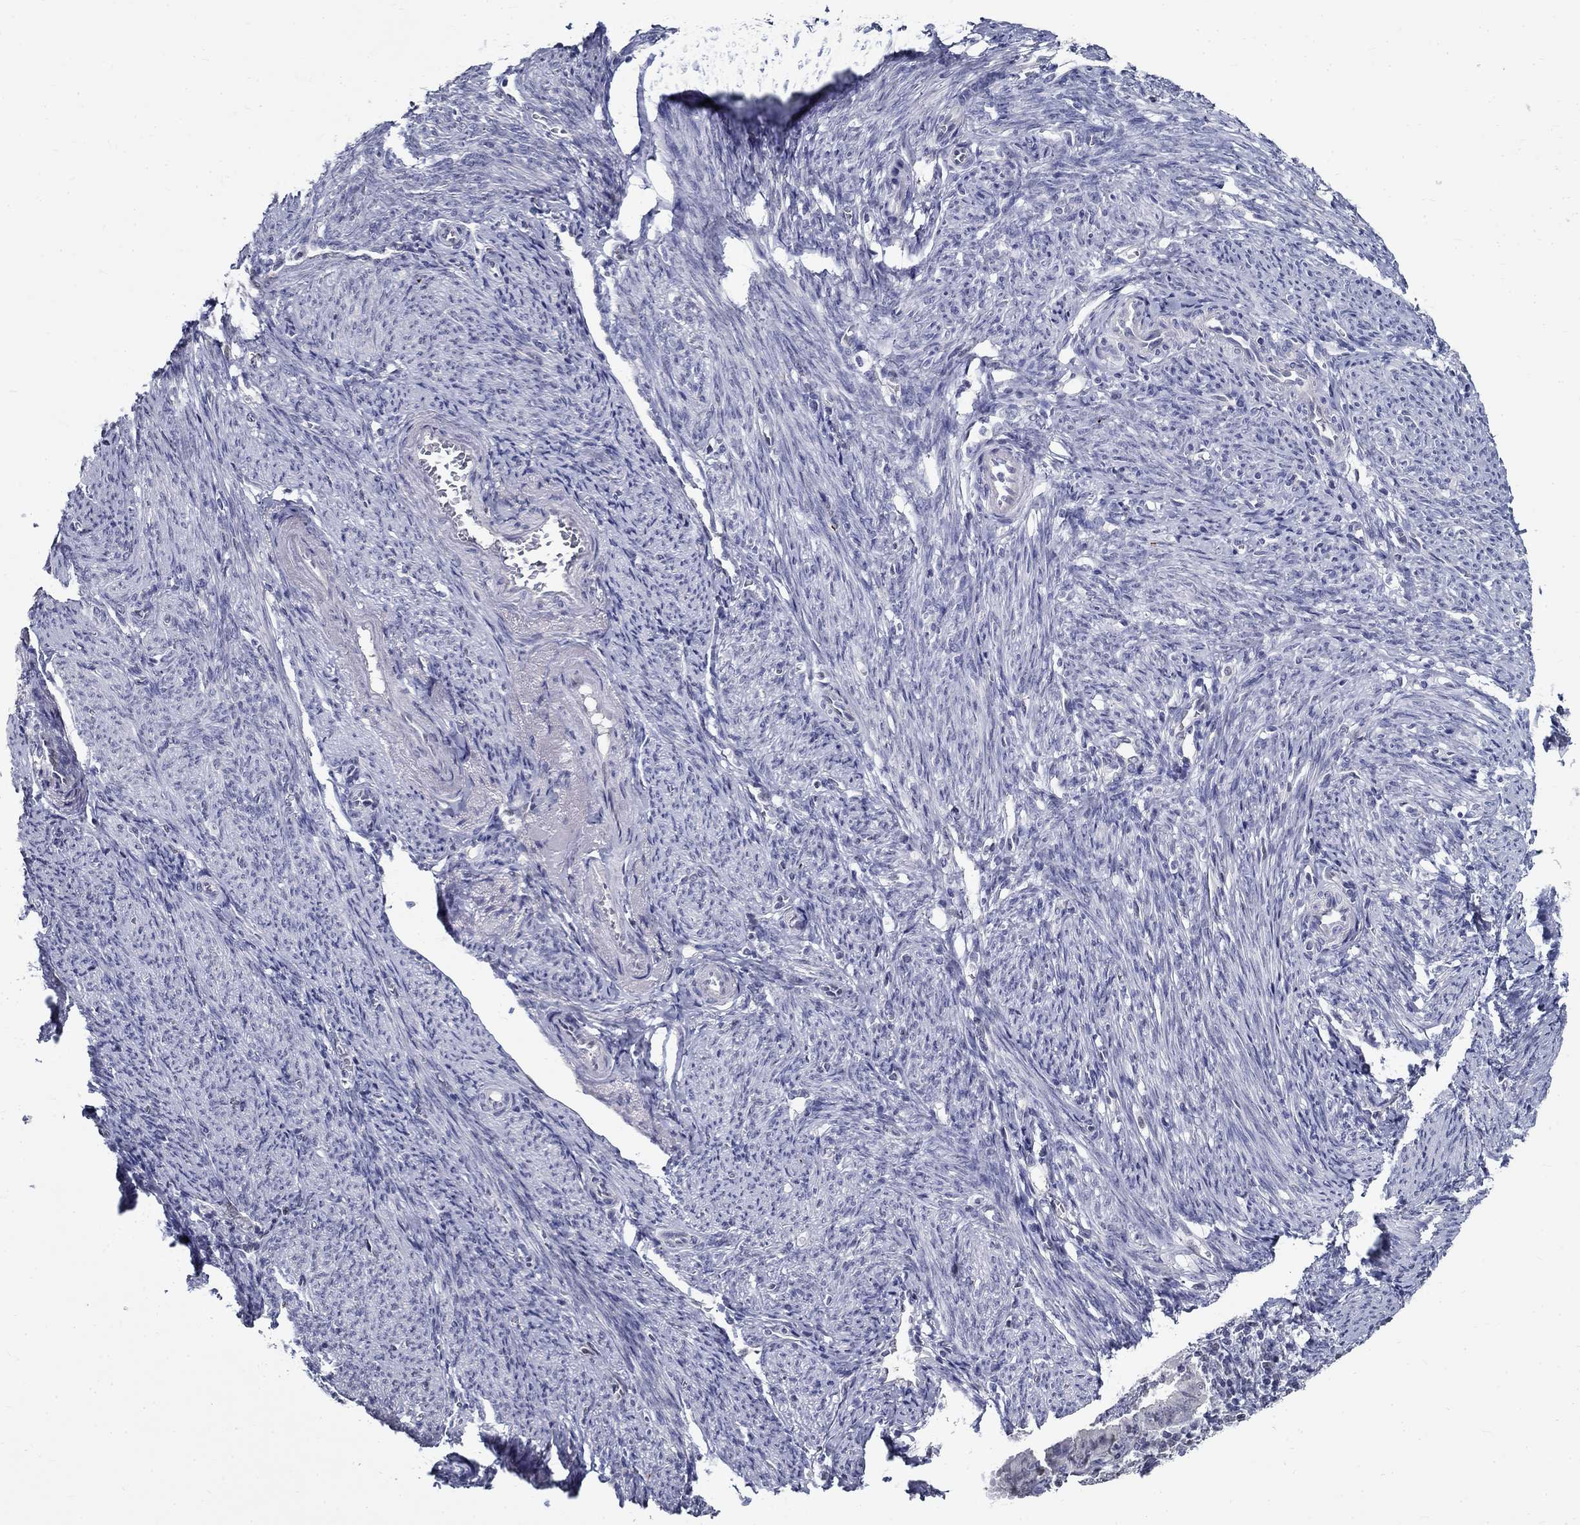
{"staining": {"intensity": "negative", "quantity": "none", "location": "none"}, "tissue": "endometrial cancer", "cell_type": "Tumor cells", "image_type": "cancer", "snomed": [{"axis": "morphology", "description": "Adenocarcinoma, NOS"}, {"axis": "topography", "description": "Endometrium"}], "caption": "IHC micrograph of neoplastic tissue: human endometrial cancer stained with DAB demonstrates no significant protein positivity in tumor cells.", "gene": "GUCA1A", "patient": {"sex": "female", "age": 57}}